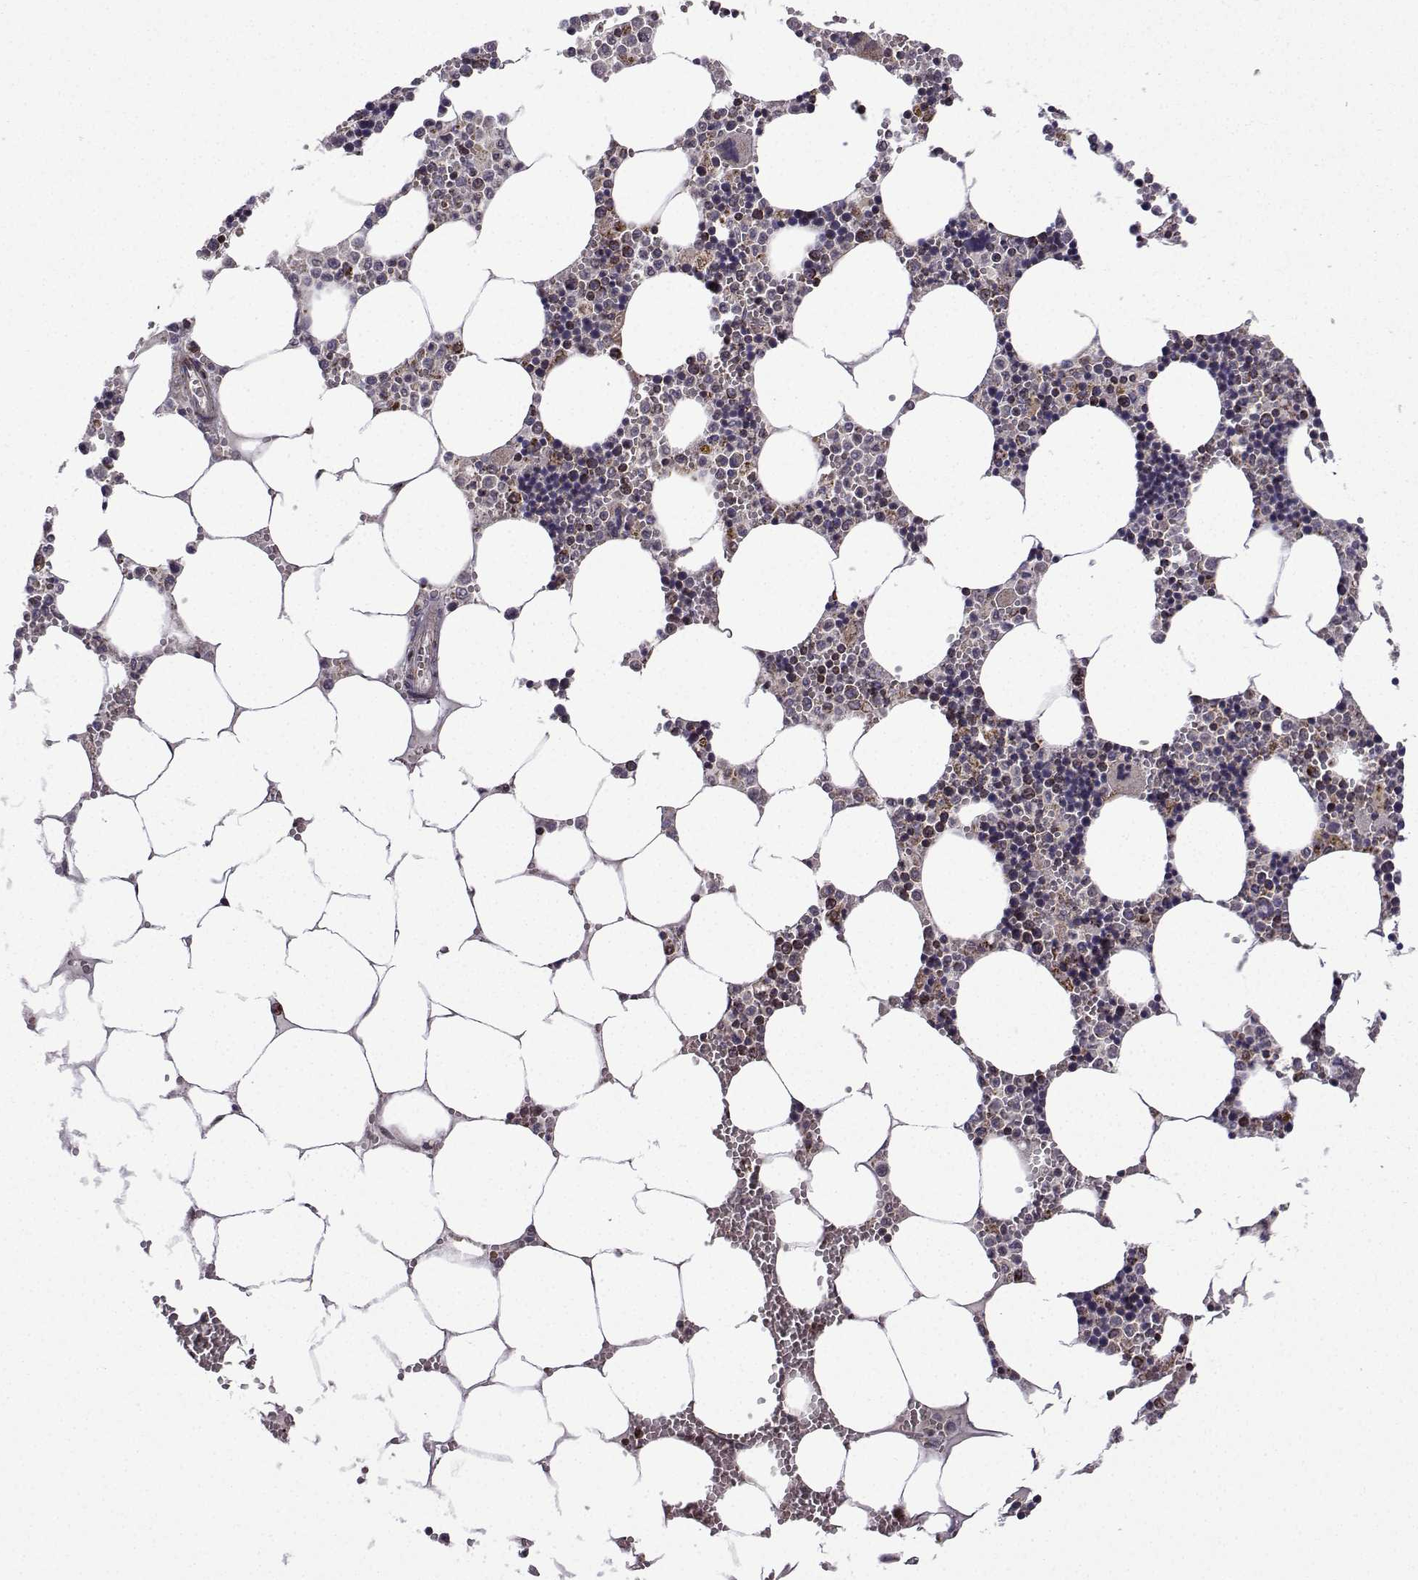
{"staining": {"intensity": "moderate", "quantity": "<25%", "location": "cytoplasmic/membranous"}, "tissue": "bone marrow", "cell_type": "Hematopoietic cells", "image_type": "normal", "snomed": [{"axis": "morphology", "description": "Normal tissue, NOS"}, {"axis": "topography", "description": "Bone marrow"}], "caption": "DAB immunohistochemical staining of benign human bone marrow reveals moderate cytoplasmic/membranous protein positivity in approximately <25% of hematopoietic cells.", "gene": "TAB2", "patient": {"sex": "male", "age": 54}}